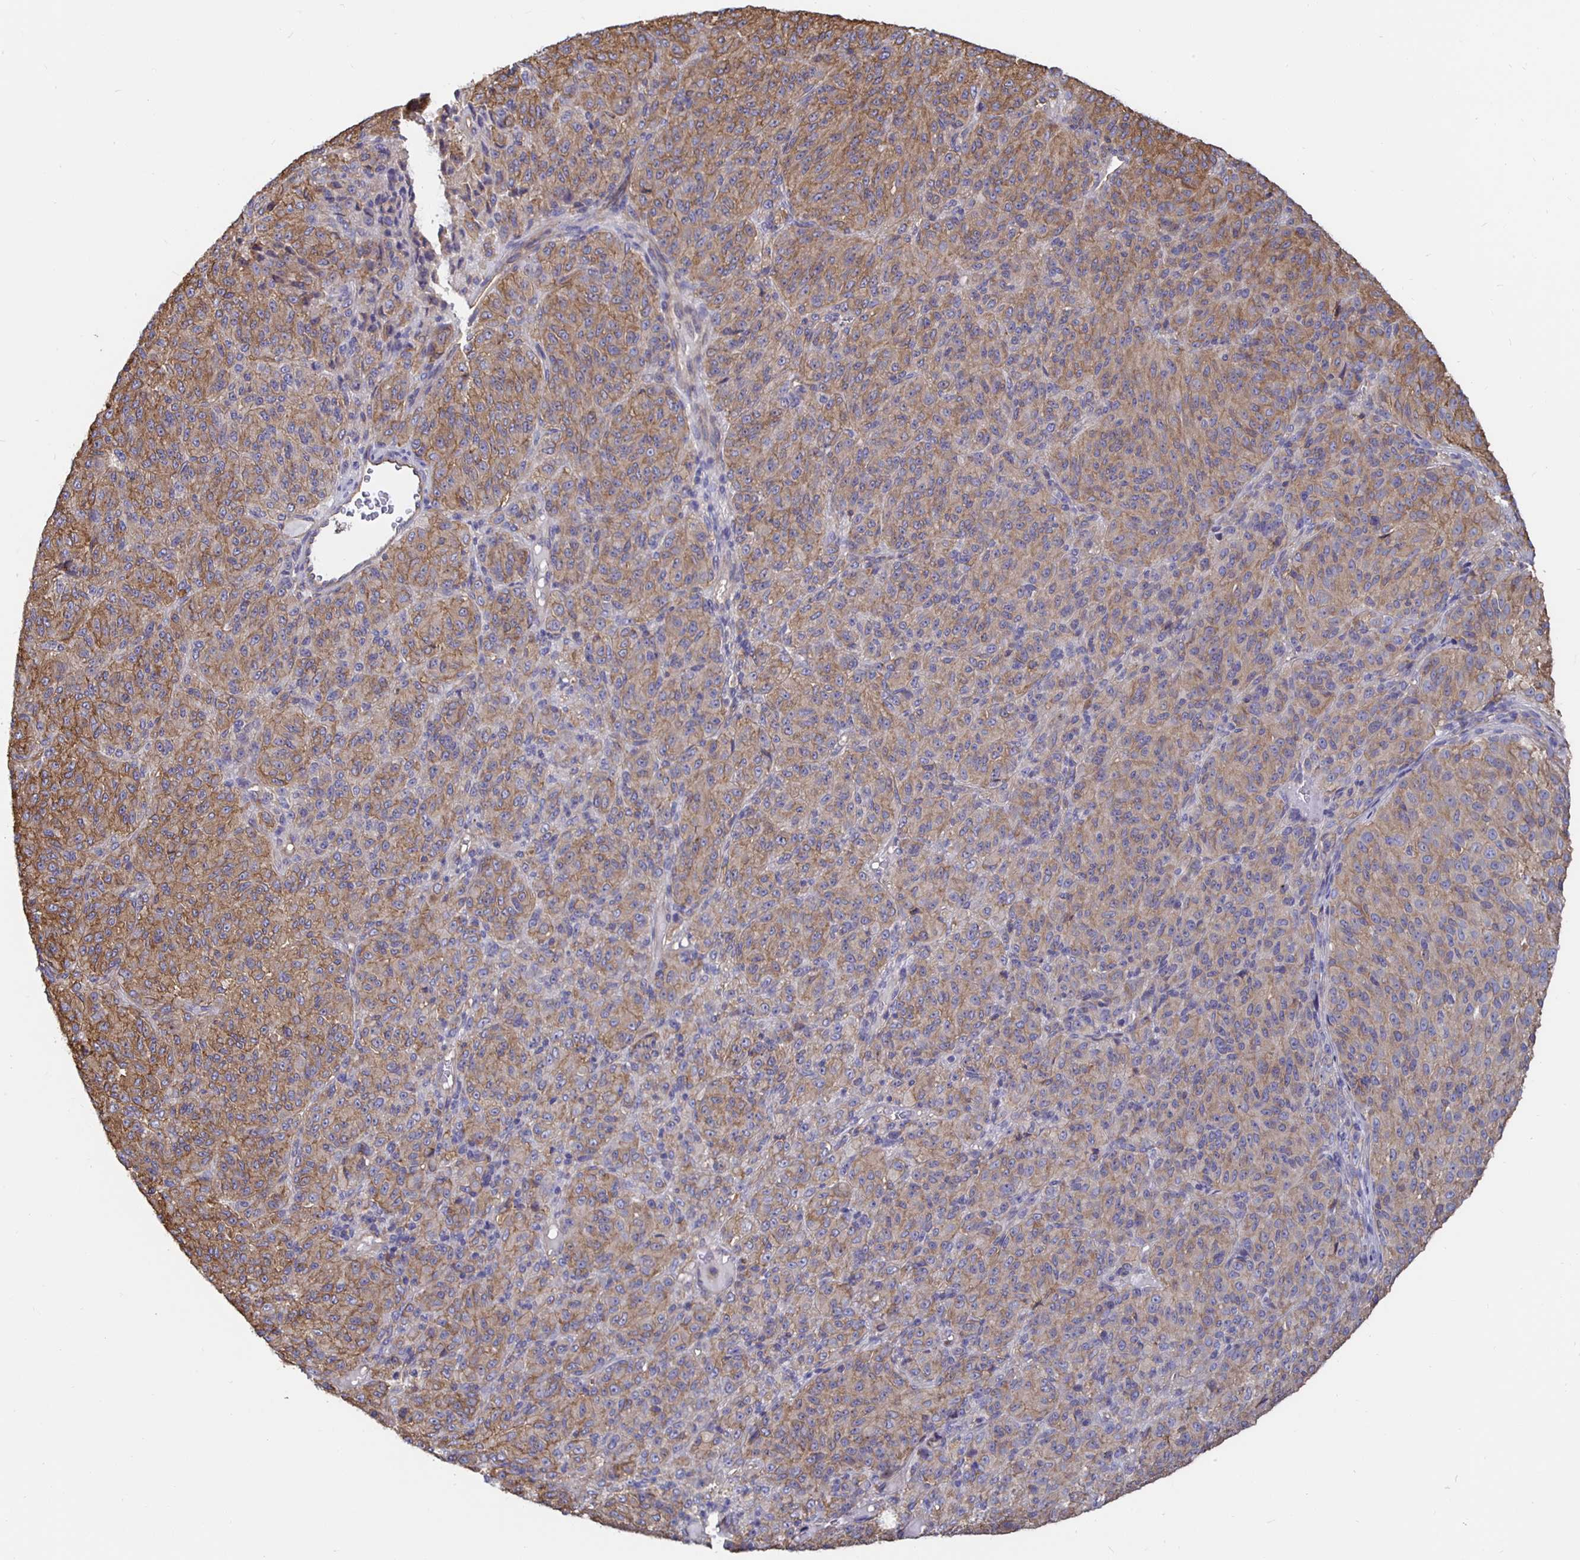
{"staining": {"intensity": "moderate", "quantity": ">75%", "location": "cytoplasmic/membranous"}, "tissue": "melanoma", "cell_type": "Tumor cells", "image_type": "cancer", "snomed": [{"axis": "morphology", "description": "Malignant melanoma, Metastatic site"}, {"axis": "topography", "description": "Brain"}], "caption": "Immunohistochemical staining of human malignant melanoma (metastatic site) demonstrates moderate cytoplasmic/membranous protein positivity in approximately >75% of tumor cells. Nuclei are stained in blue.", "gene": "ARHGEF39", "patient": {"sex": "female", "age": 56}}